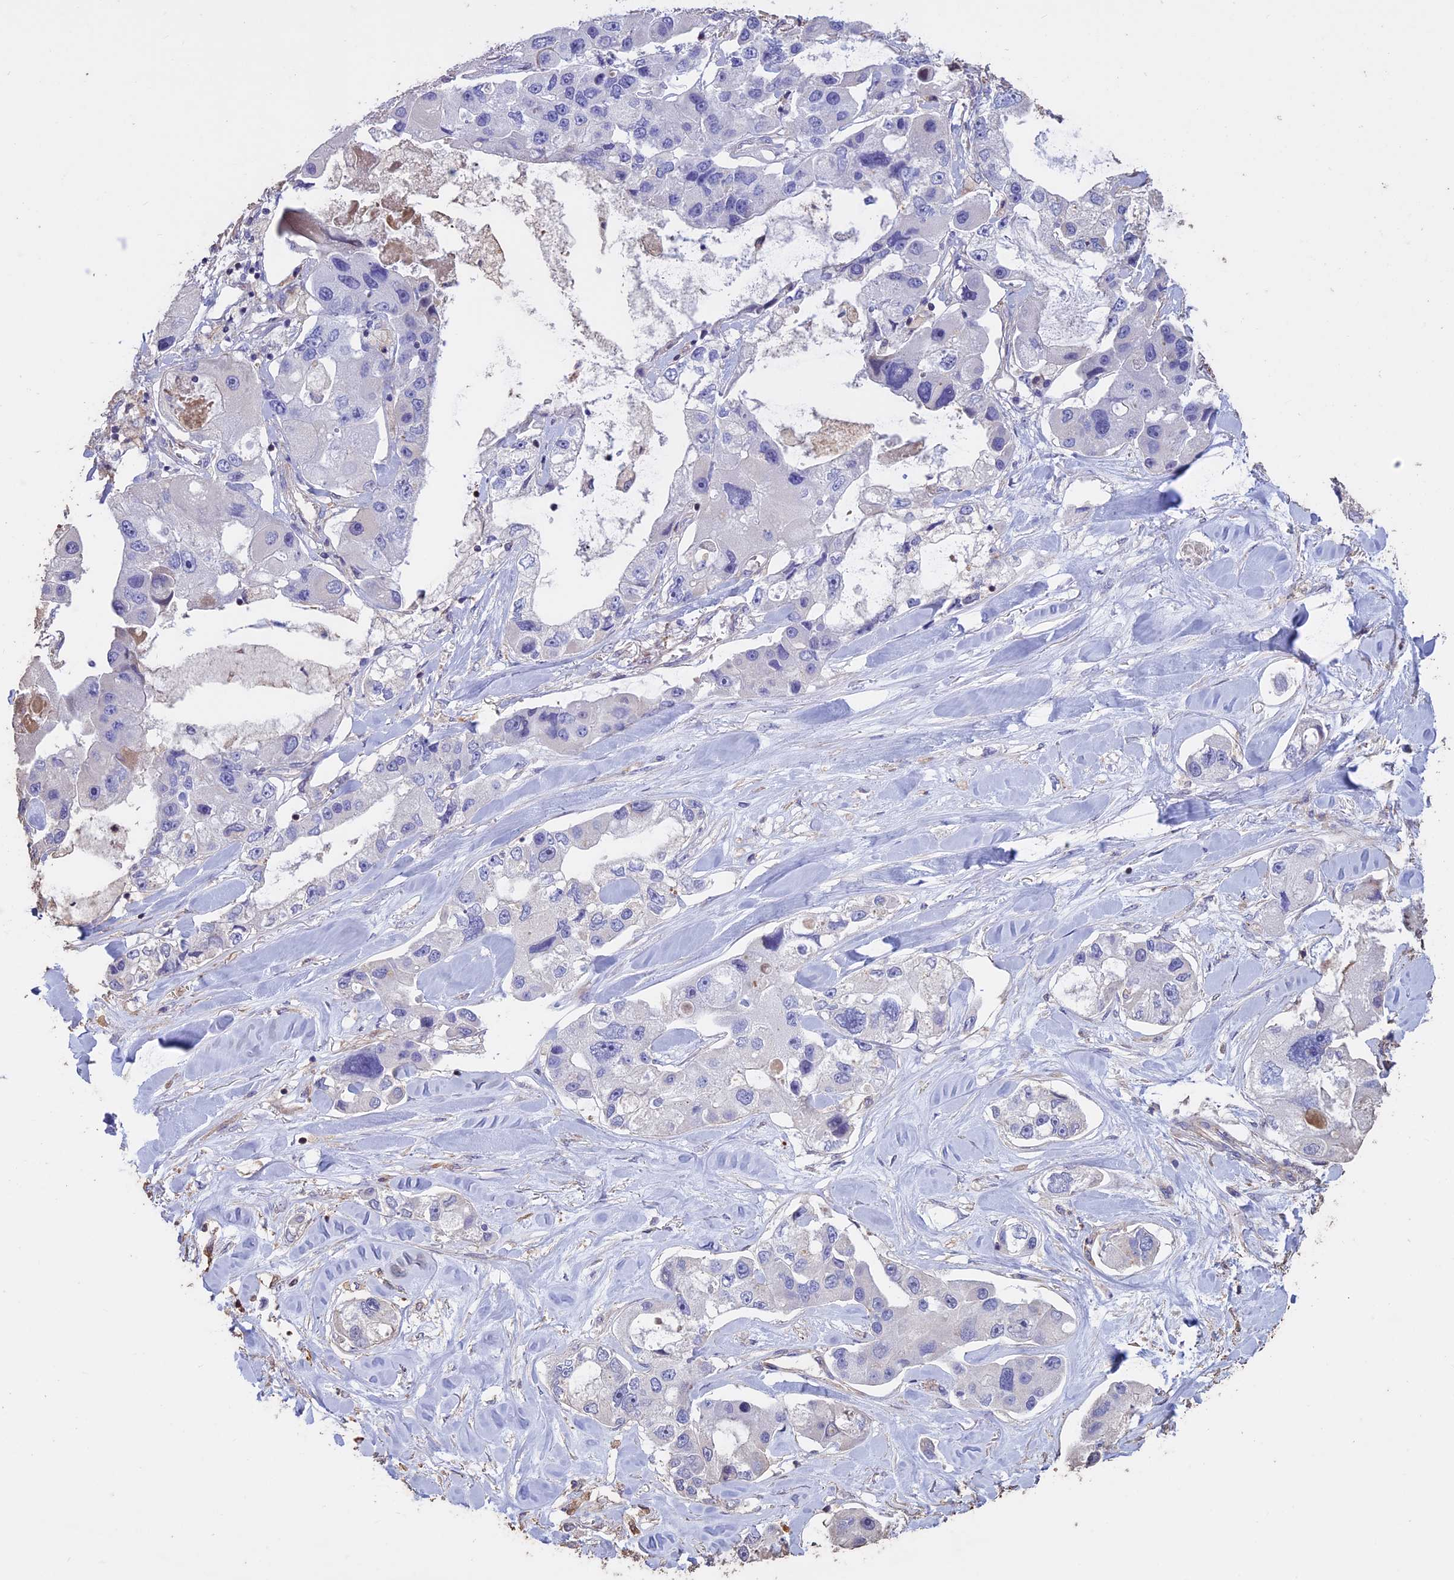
{"staining": {"intensity": "negative", "quantity": "none", "location": "none"}, "tissue": "lung cancer", "cell_type": "Tumor cells", "image_type": "cancer", "snomed": [{"axis": "morphology", "description": "Adenocarcinoma, NOS"}, {"axis": "topography", "description": "Lung"}], "caption": "Lung adenocarcinoma was stained to show a protein in brown. There is no significant staining in tumor cells.", "gene": "CCDC148", "patient": {"sex": "female", "age": 54}}